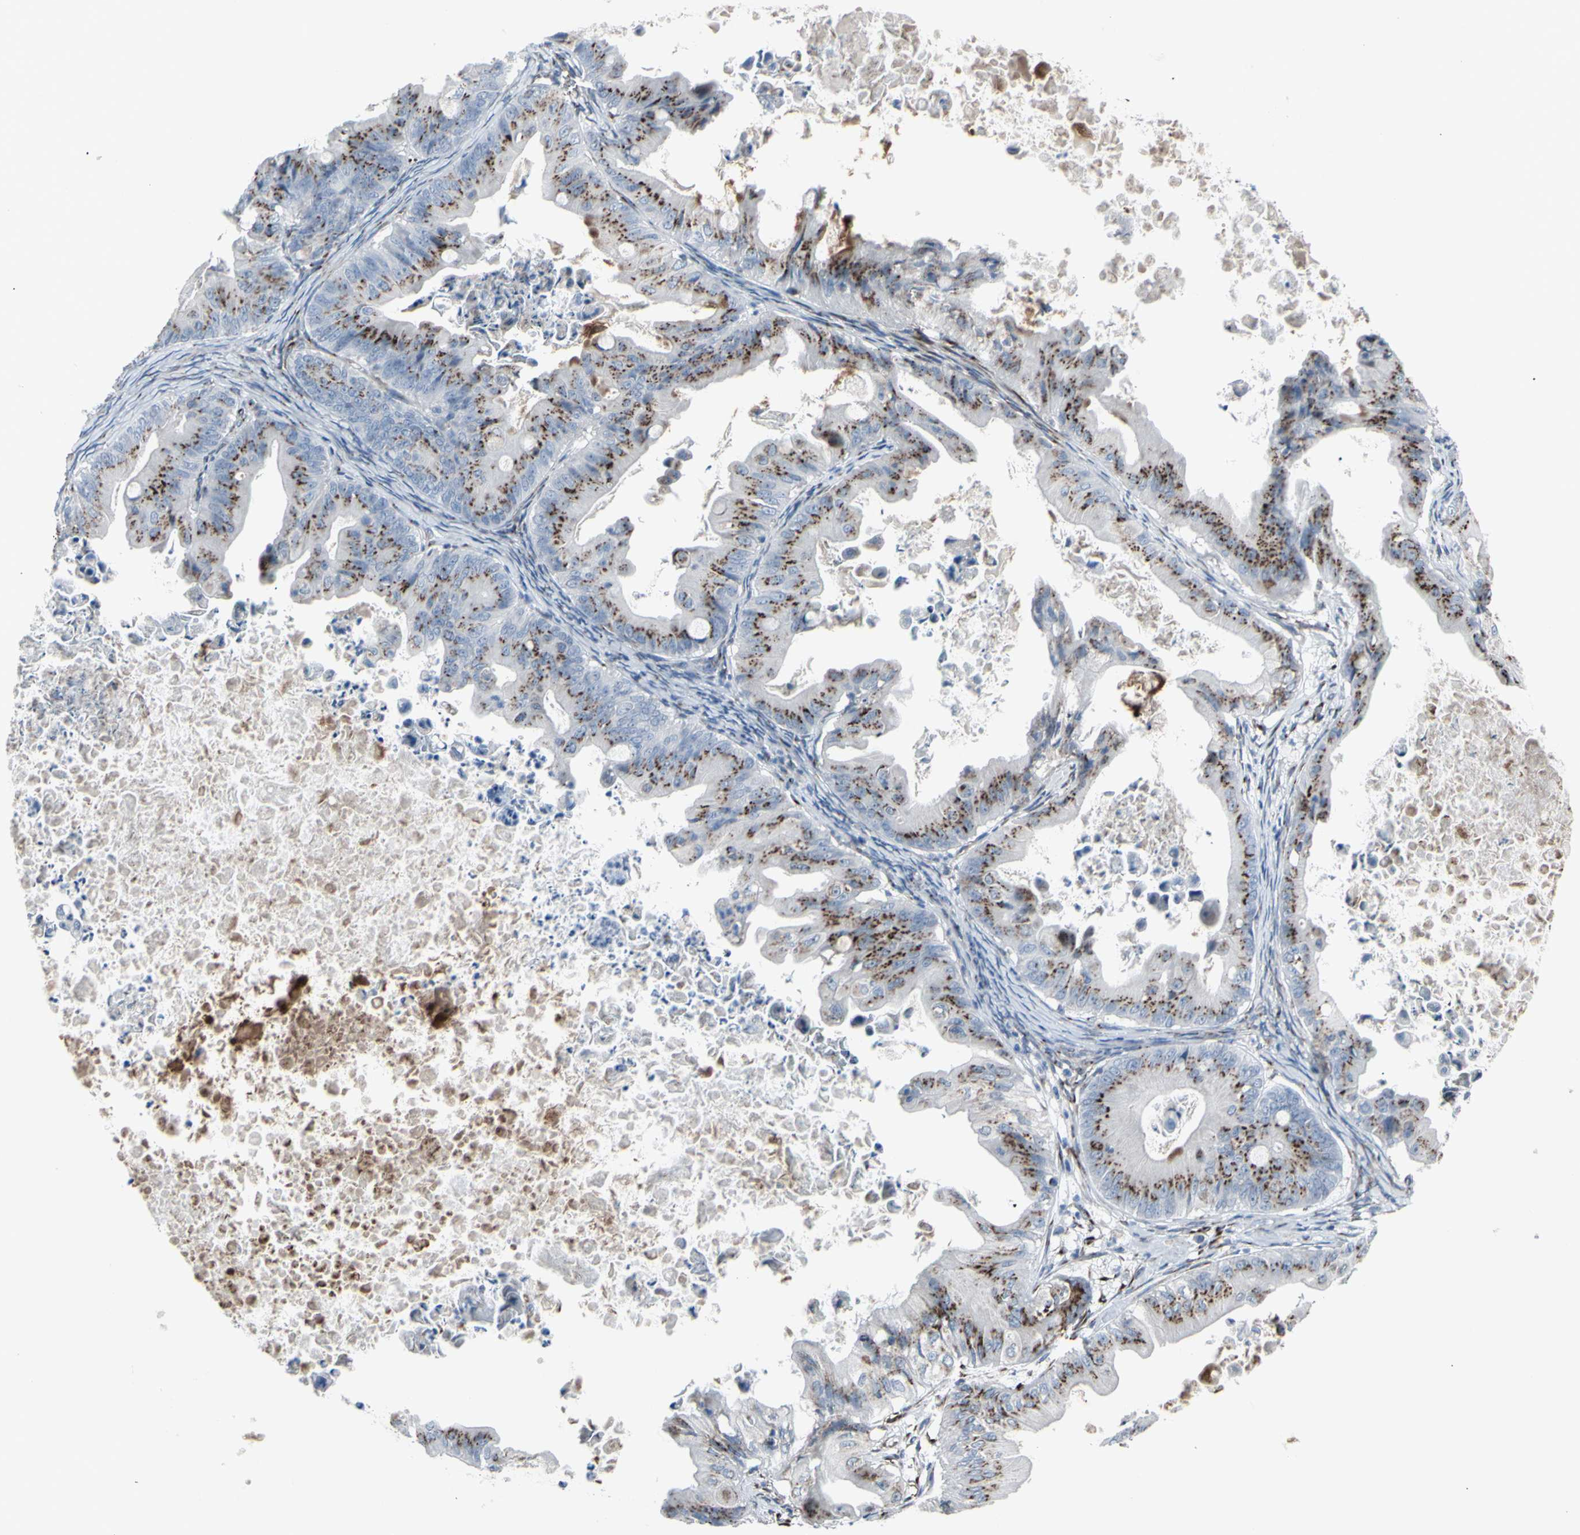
{"staining": {"intensity": "strong", "quantity": ">75%", "location": "cytoplasmic/membranous"}, "tissue": "ovarian cancer", "cell_type": "Tumor cells", "image_type": "cancer", "snomed": [{"axis": "morphology", "description": "Cystadenocarcinoma, mucinous, NOS"}, {"axis": "topography", "description": "Ovary"}], "caption": "Strong cytoplasmic/membranous positivity is present in about >75% of tumor cells in ovarian mucinous cystadenocarcinoma.", "gene": "GLG1", "patient": {"sex": "female", "age": 37}}